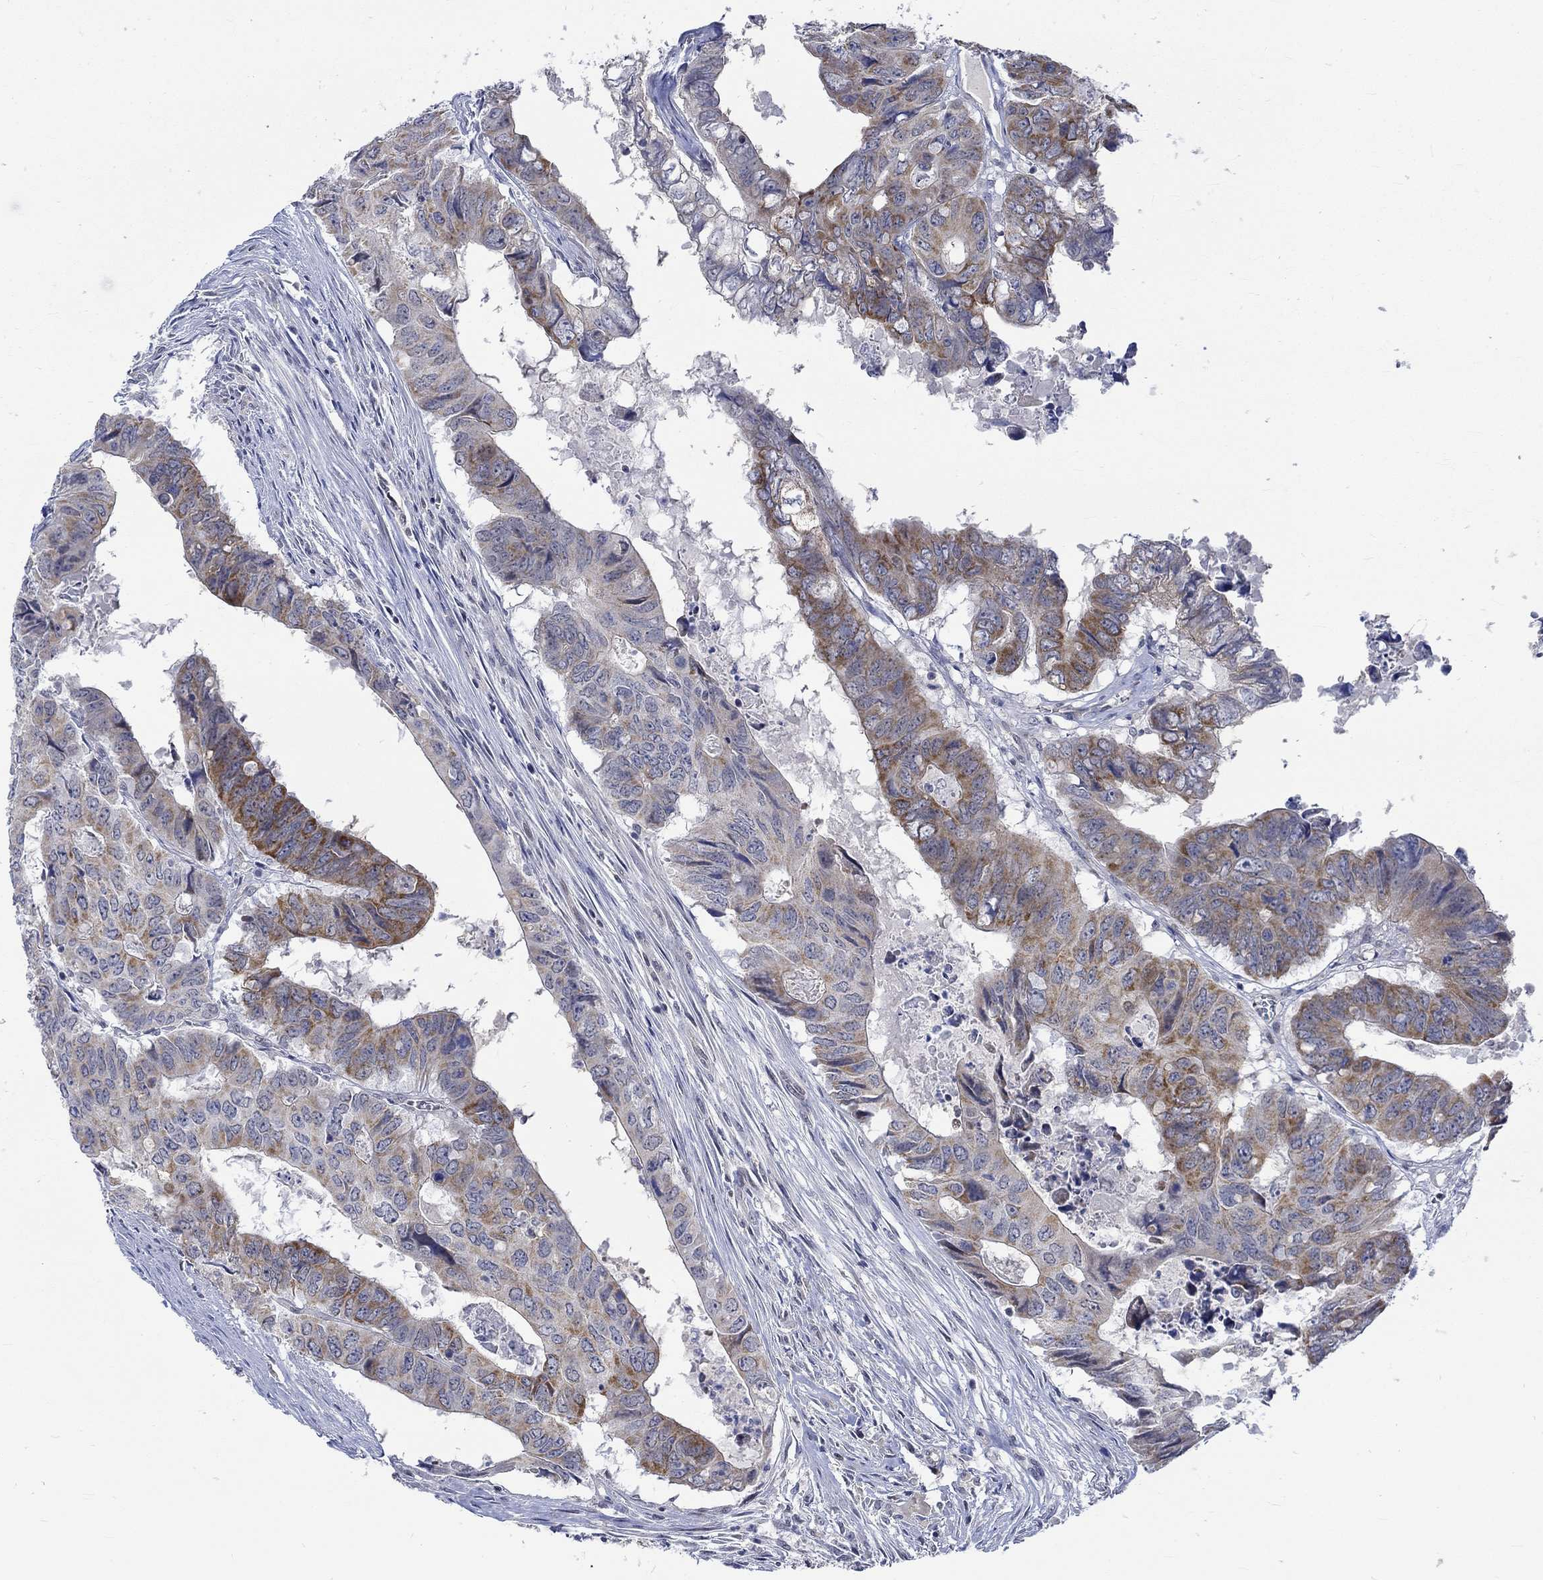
{"staining": {"intensity": "strong", "quantity": "<25%", "location": "cytoplasmic/membranous"}, "tissue": "colorectal cancer", "cell_type": "Tumor cells", "image_type": "cancer", "snomed": [{"axis": "morphology", "description": "Adenocarcinoma, NOS"}, {"axis": "topography", "description": "Colon"}], "caption": "Immunohistochemical staining of human colorectal cancer shows strong cytoplasmic/membranous protein positivity in approximately <25% of tumor cells.", "gene": "WASF1", "patient": {"sex": "male", "age": 79}}